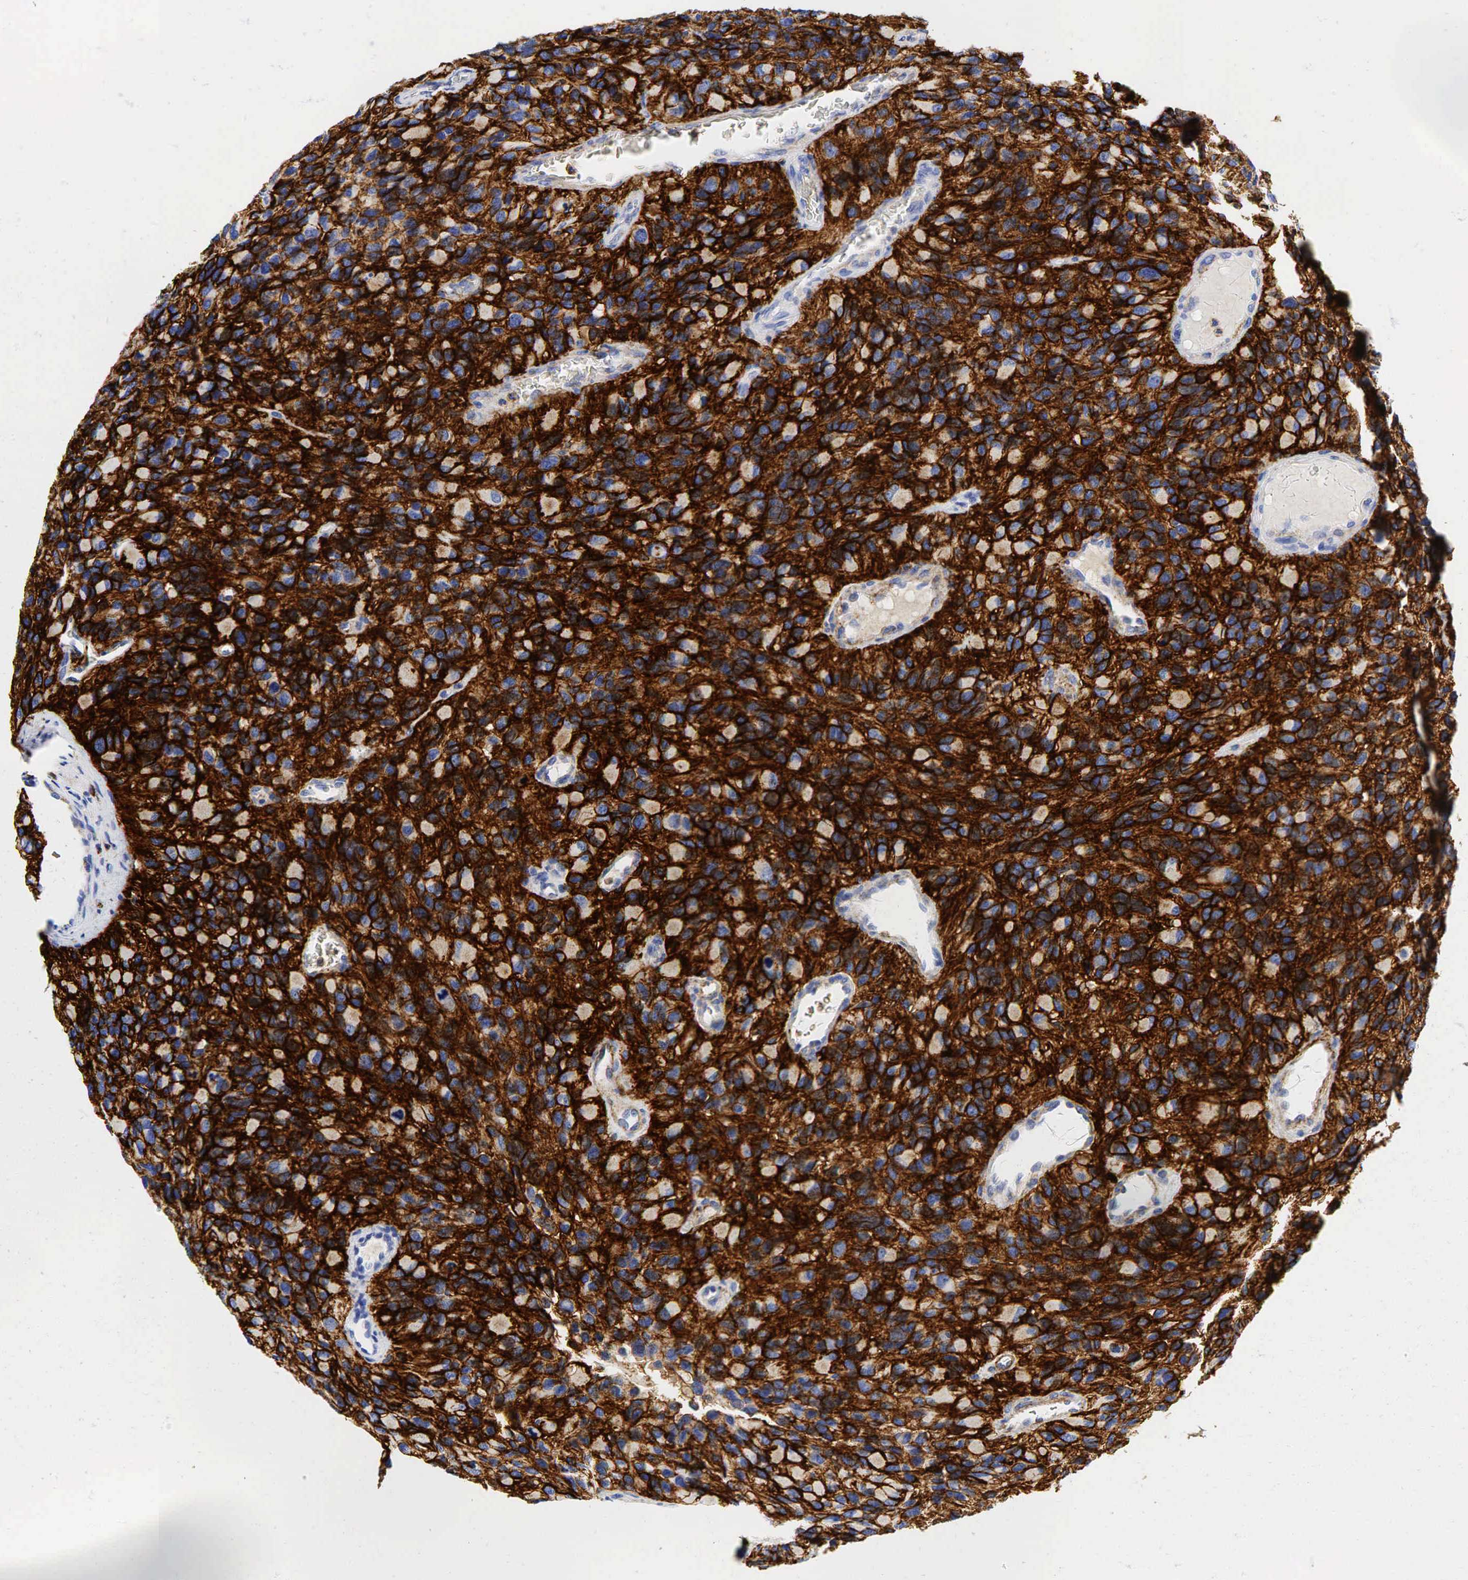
{"staining": {"intensity": "strong", "quantity": ">75%", "location": "cytoplasmic/membranous"}, "tissue": "glioma", "cell_type": "Tumor cells", "image_type": "cancer", "snomed": [{"axis": "morphology", "description": "Glioma, malignant, High grade"}, {"axis": "topography", "description": "Brain"}], "caption": "Malignant glioma (high-grade) stained with a brown dye shows strong cytoplasmic/membranous positive expression in about >75% of tumor cells.", "gene": "CD44", "patient": {"sex": "male", "age": 77}}